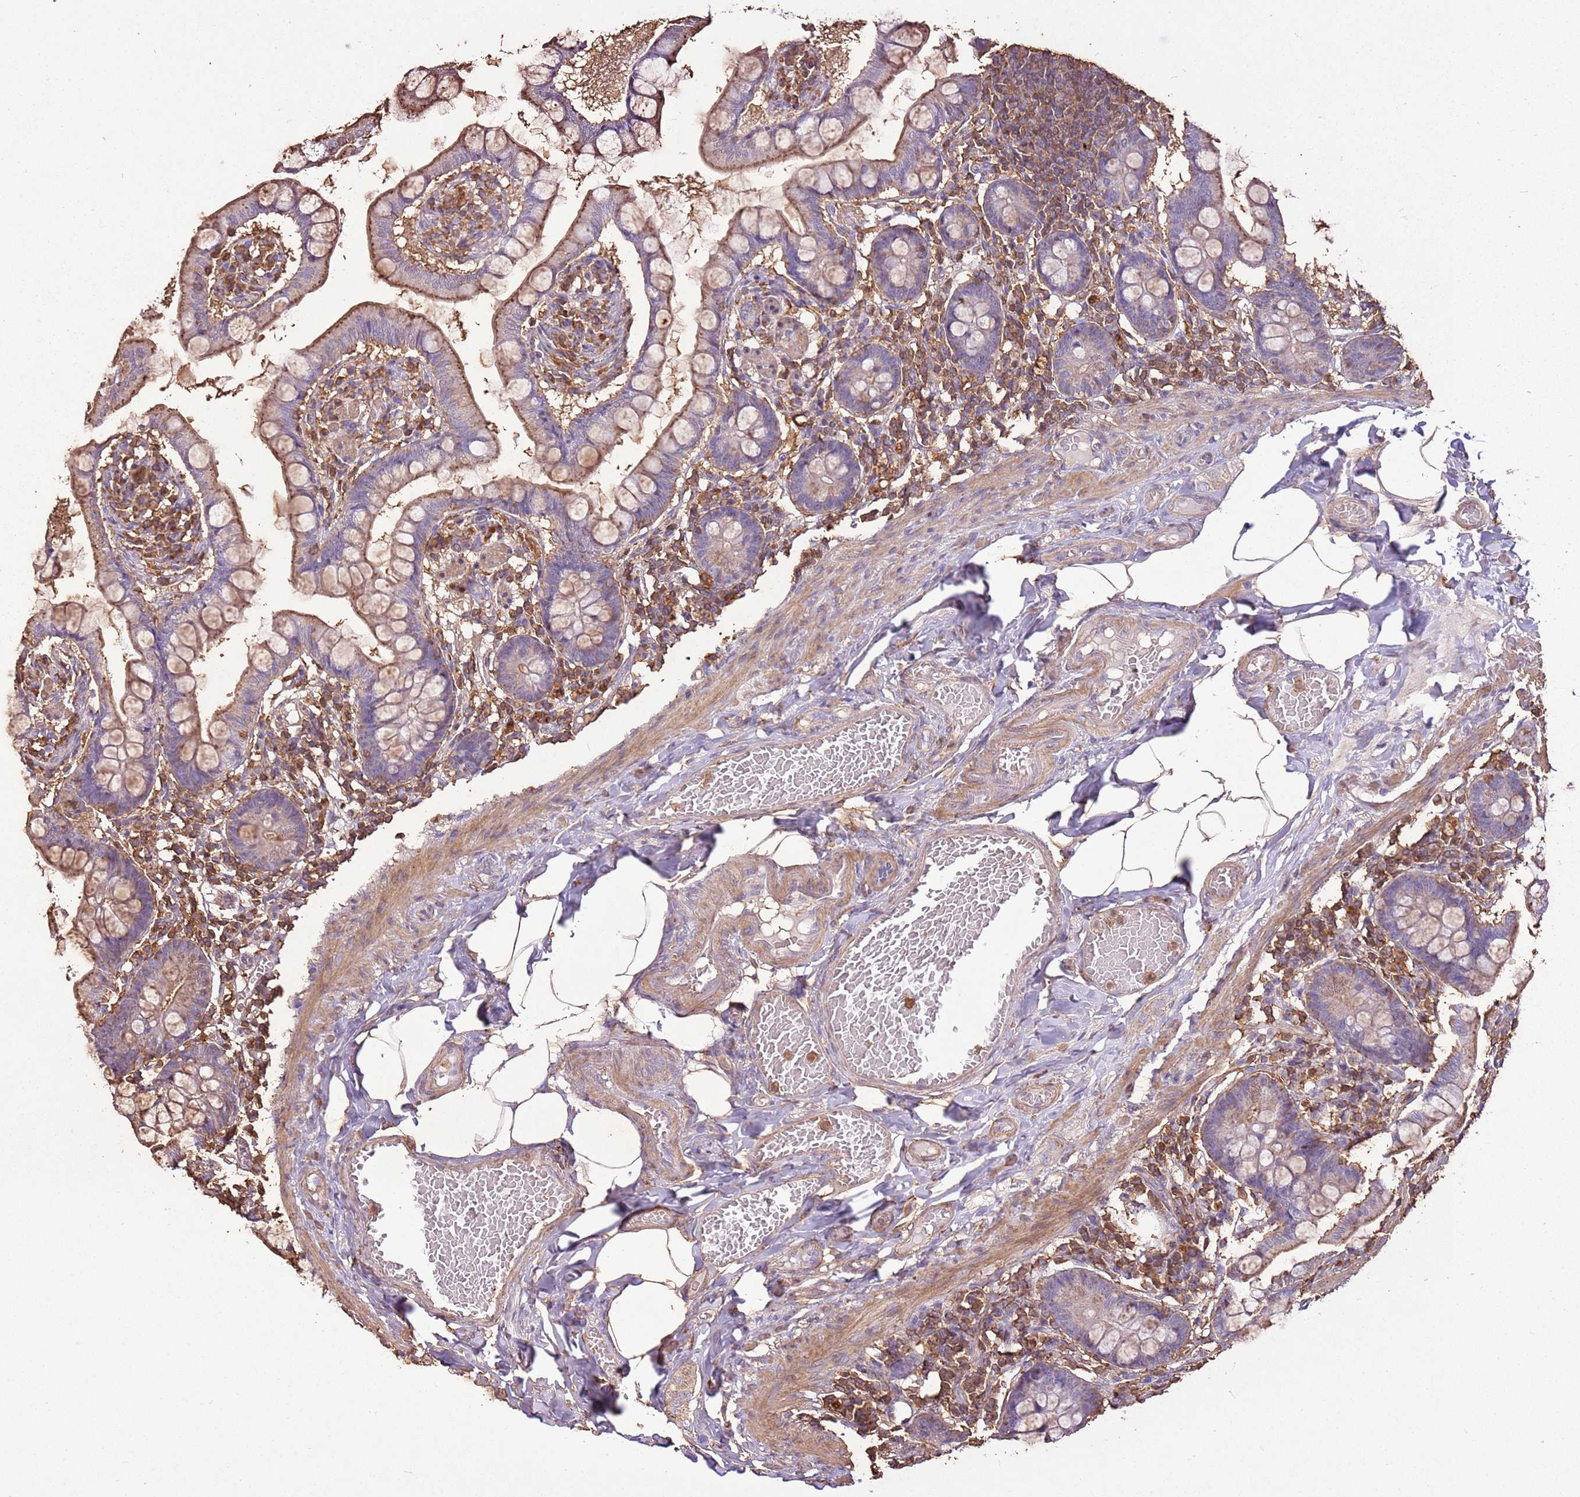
{"staining": {"intensity": "moderate", "quantity": "25%-75%", "location": "cytoplasmic/membranous"}, "tissue": "small intestine", "cell_type": "Glandular cells", "image_type": "normal", "snomed": [{"axis": "morphology", "description": "Normal tissue, NOS"}, {"axis": "topography", "description": "Small intestine"}], "caption": "Protein expression analysis of normal small intestine shows moderate cytoplasmic/membranous expression in about 25%-75% of glandular cells. The staining is performed using DAB (3,3'-diaminobenzidine) brown chromogen to label protein expression. The nuclei are counter-stained blue using hematoxylin.", "gene": "ARL10", "patient": {"sex": "male", "age": 41}}